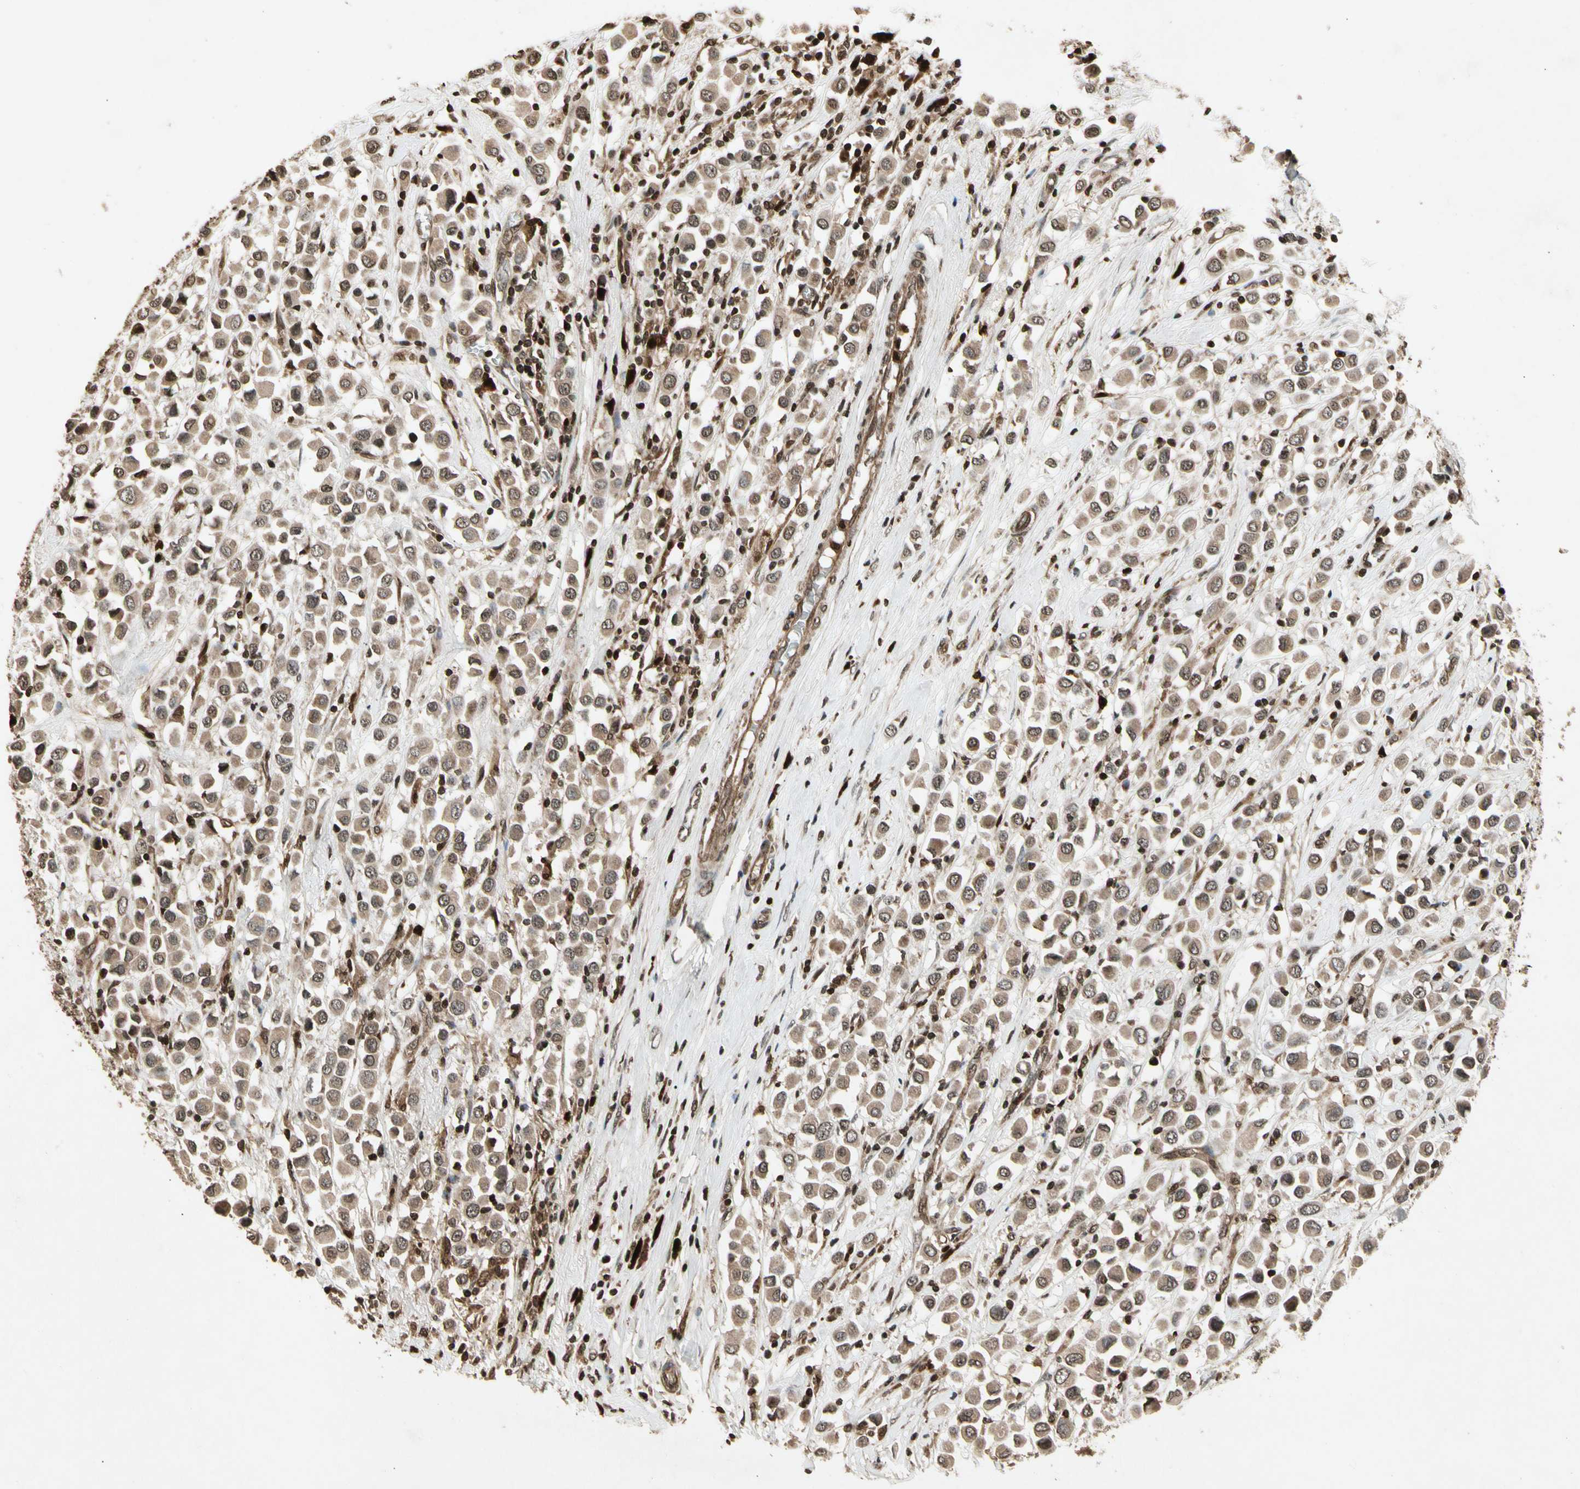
{"staining": {"intensity": "moderate", "quantity": ">75%", "location": "cytoplasmic/membranous"}, "tissue": "breast cancer", "cell_type": "Tumor cells", "image_type": "cancer", "snomed": [{"axis": "morphology", "description": "Duct carcinoma"}, {"axis": "topography", "description": "Breast"}], "caption": "Moderate cytoplasmic/membranous expression for a protein is present in approximately >75% of tumor cells of breast cancer using immunohistochemistry (IHC).", "gene": "GLRX", "patient": {"sex": "female", "age": 61}}